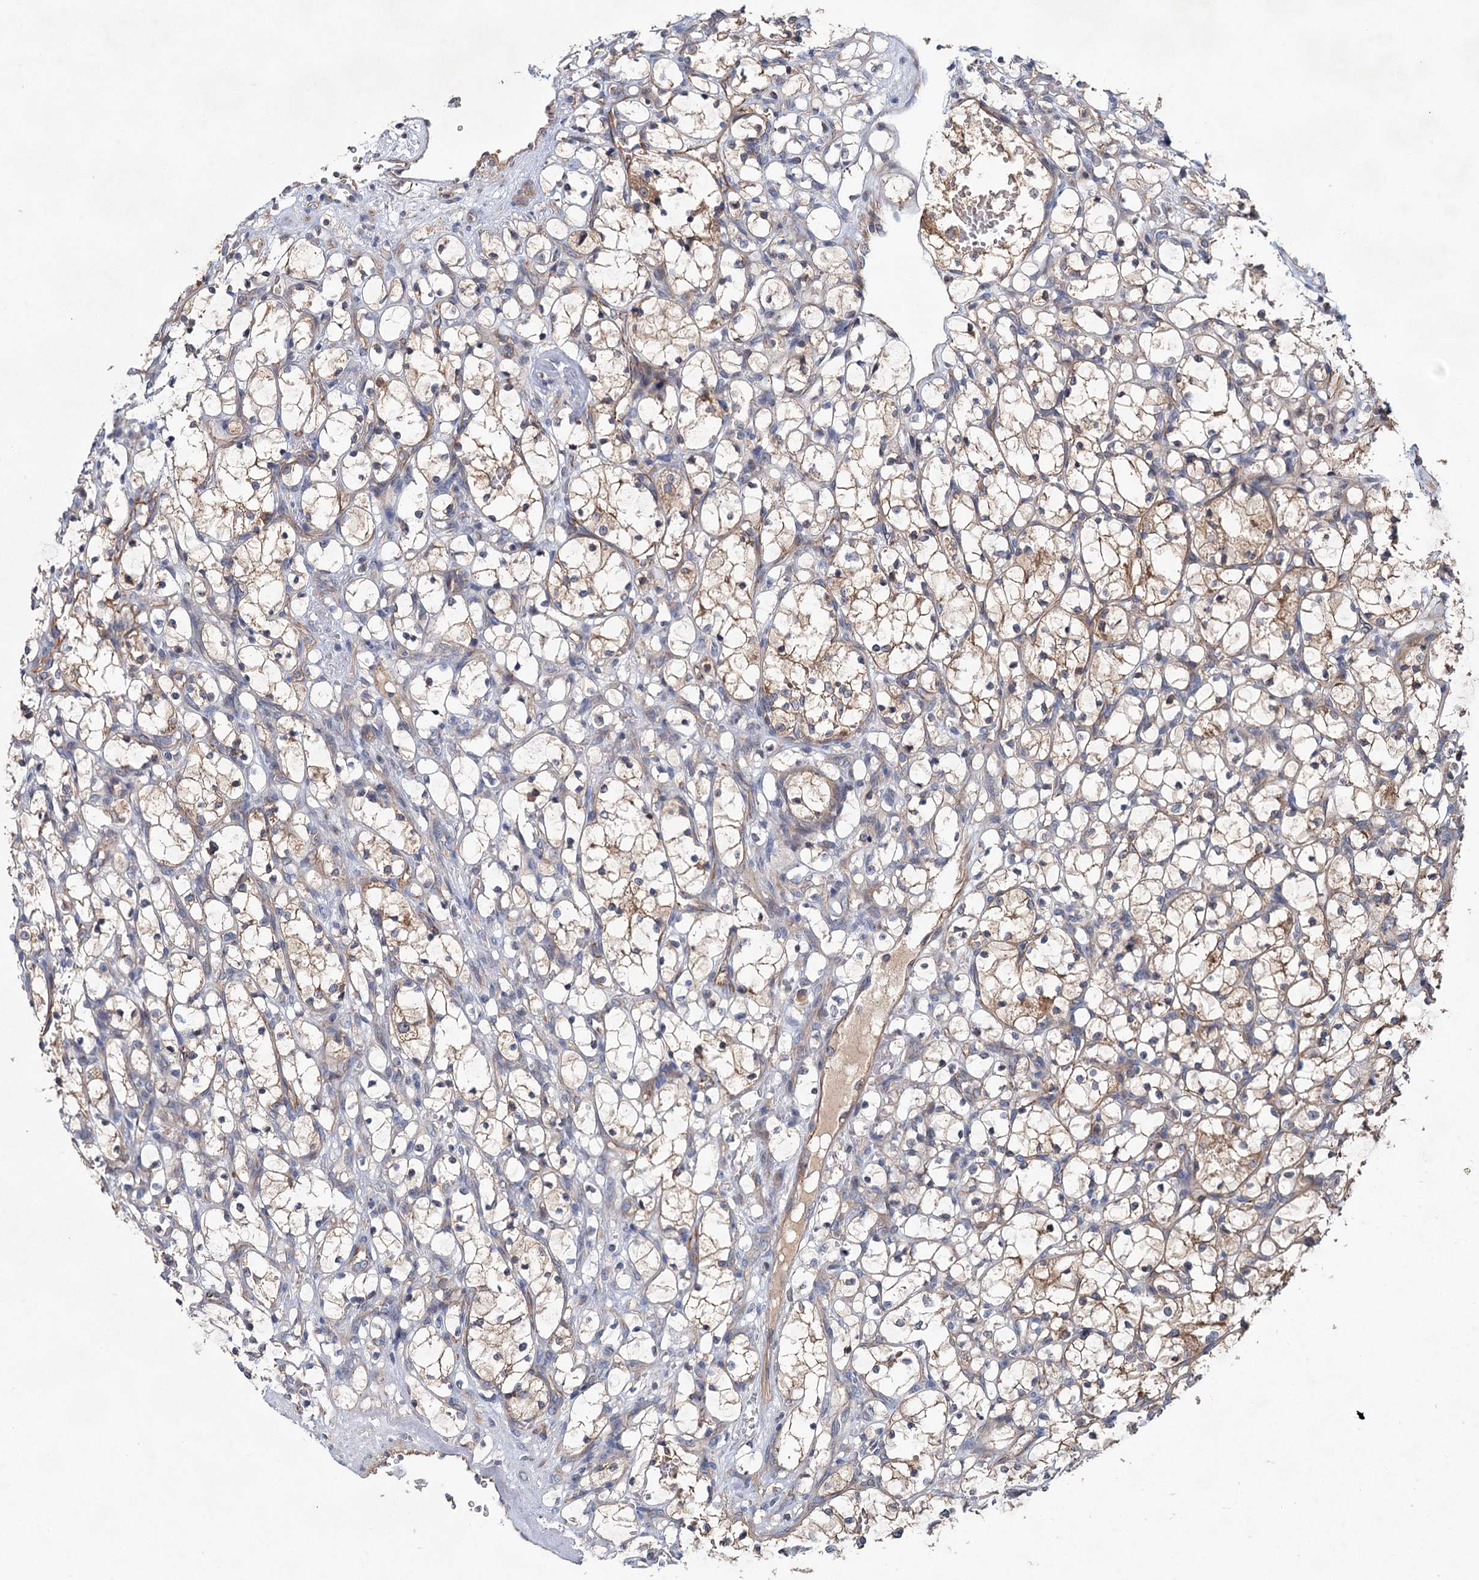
{"staining": {"intensity": "moderate", "quantity": "25%-75%", "location": "cytoplasmic/membranous"}, "tissue": "renal cancer", "cell_type": "Tumor cells", "image_type": "cancer", "snomed": [{"axis": "morphology", "description": "Adenocarcinoma, NOS"}, {"axis": "topography", "description": "Kidney"}], "caption": "Moderate cytoplasmic/membranous staining for a protein is appreciated in approximately 25%-75% of tumor cells of renal cancer using immunohistochemistry.", "gene": "MTRR", "patient": {"sex": "female", "age": 69}}